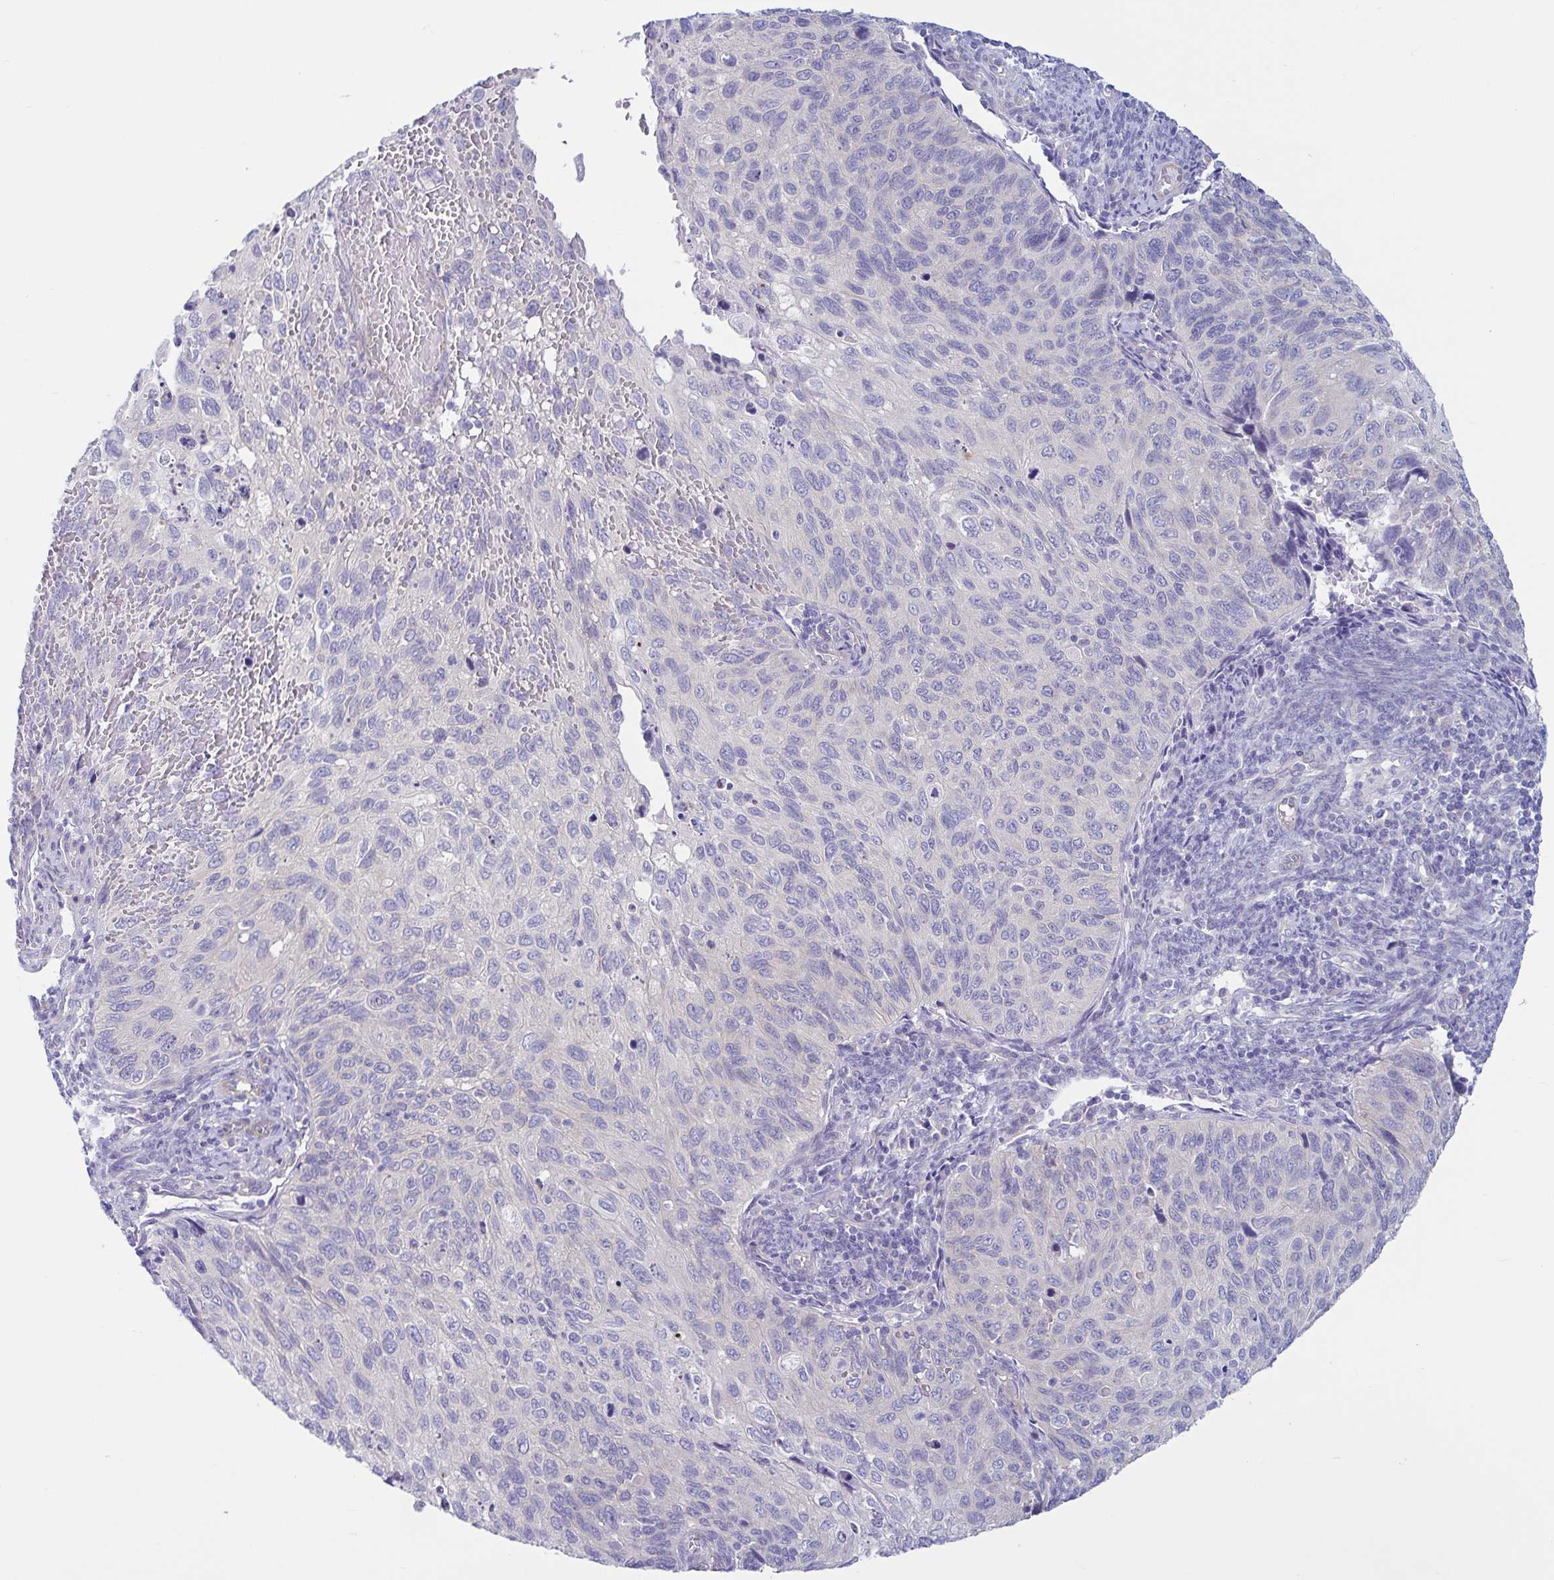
{"staining": {"intensity": "negative", "quantity": "none", "location": "none"}, "tissue": "cervical cancer", "cell_type": "Tumor cells", "image_type": "cancer", "snomed": [{"axis": "morphology", "description": "Squamous cell carcinoma, NOS"}, {"axis": "topography", "description": "Cervix"}], "caption": "Squamous cell carcinoma (cervical) was stained to show a protein in brown. There is no significant expression in tumor cells.", "gene": "TNNI2", "patient": {"sex": "female", "age": 70}}